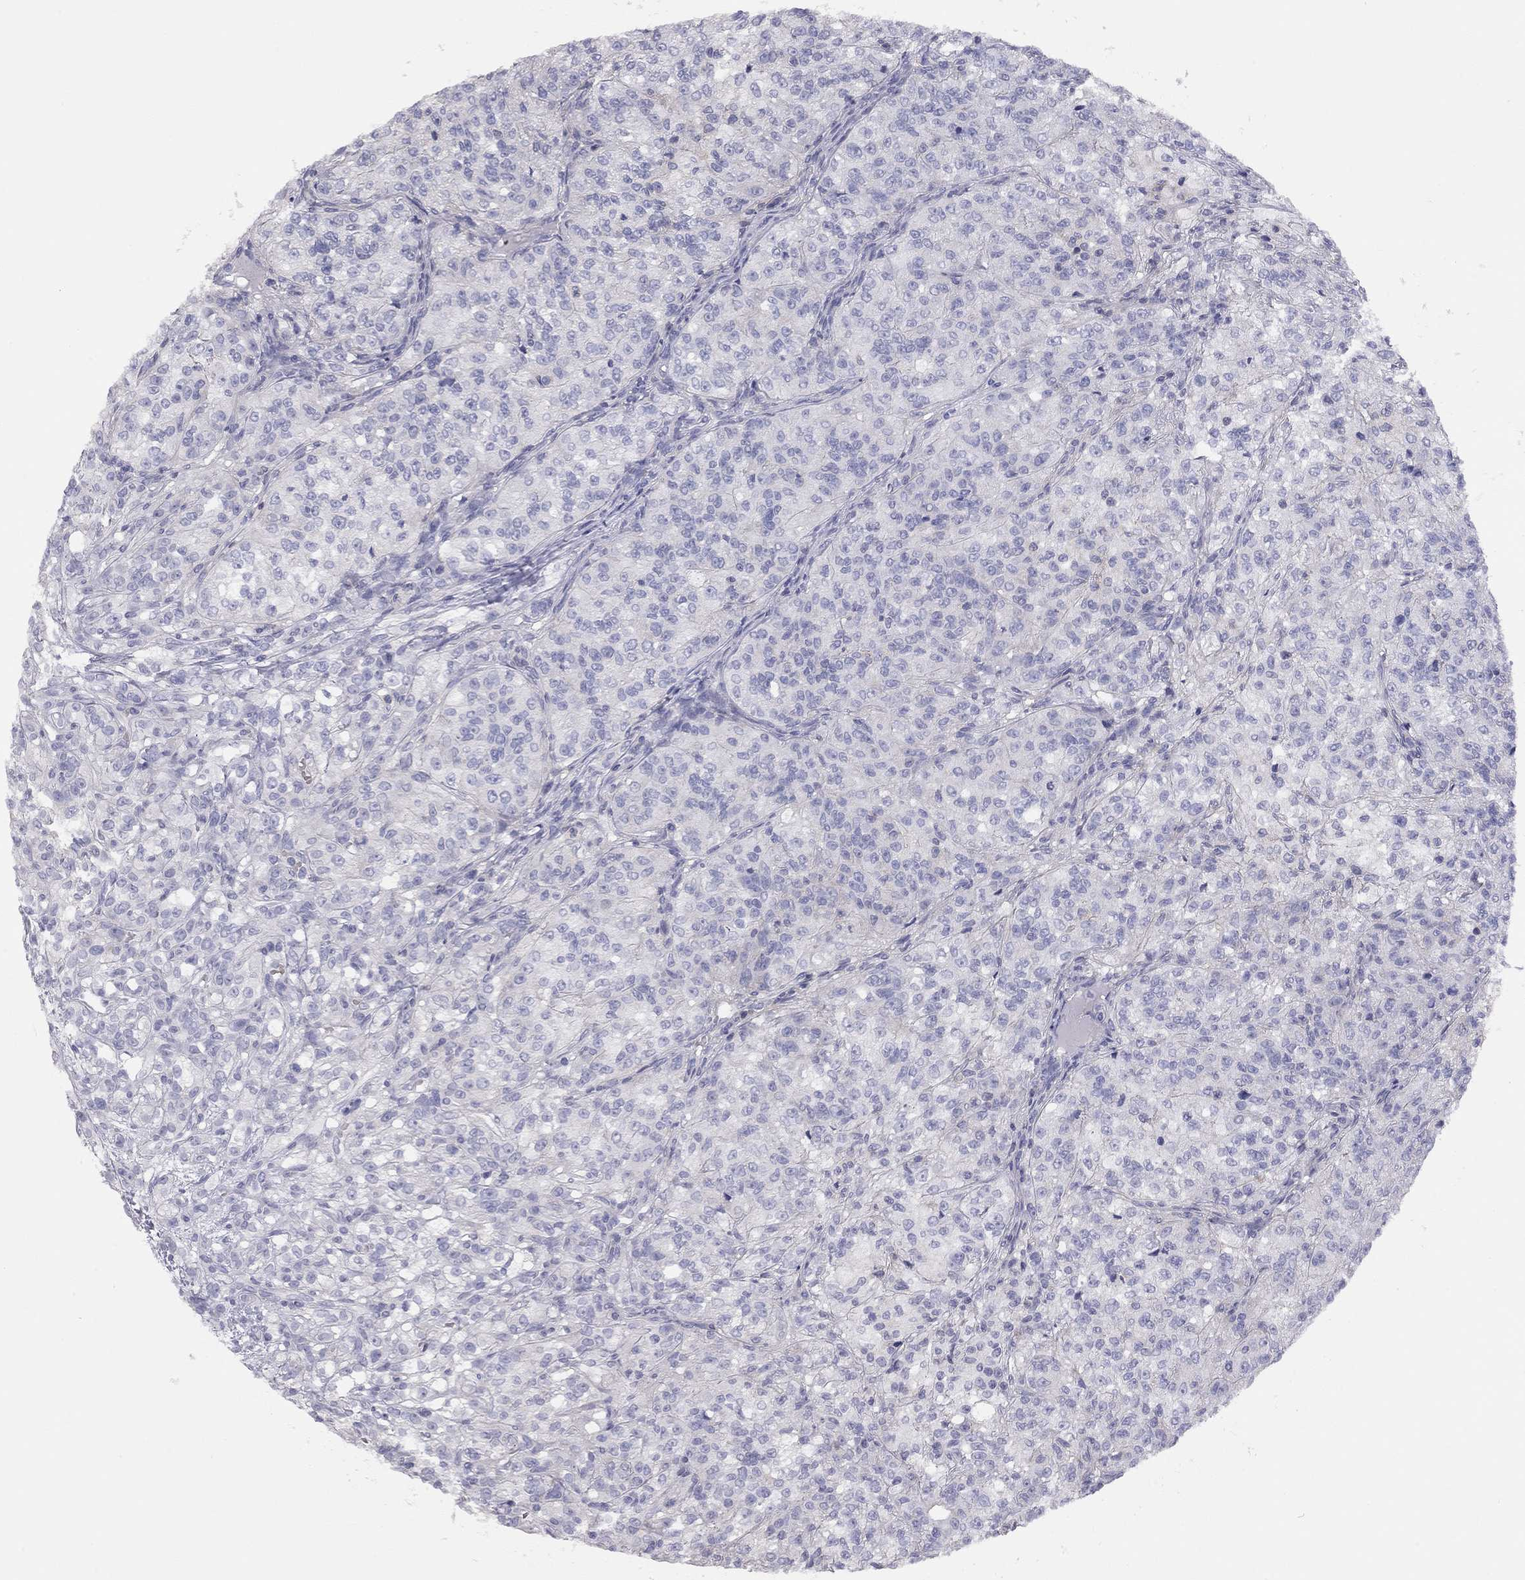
{"staining": {"intensity": "negative", "quantity": "none", "location": "none"}, "tissue": "renal cancer", "cell_type": "Tumor cells", "image_type": "cancer", "snomed": [{"axis": "morphology", "description": "Adenocarcinoma, NOS"}, {"axis": "topography", "description": "Kidney"}], "caption": "A photomicrograph of human renal adenocarcinoma is negative for staining in tumor cells.", "gene": "ADCYAP1", "patient": {"sex": "female", "age": 63}}